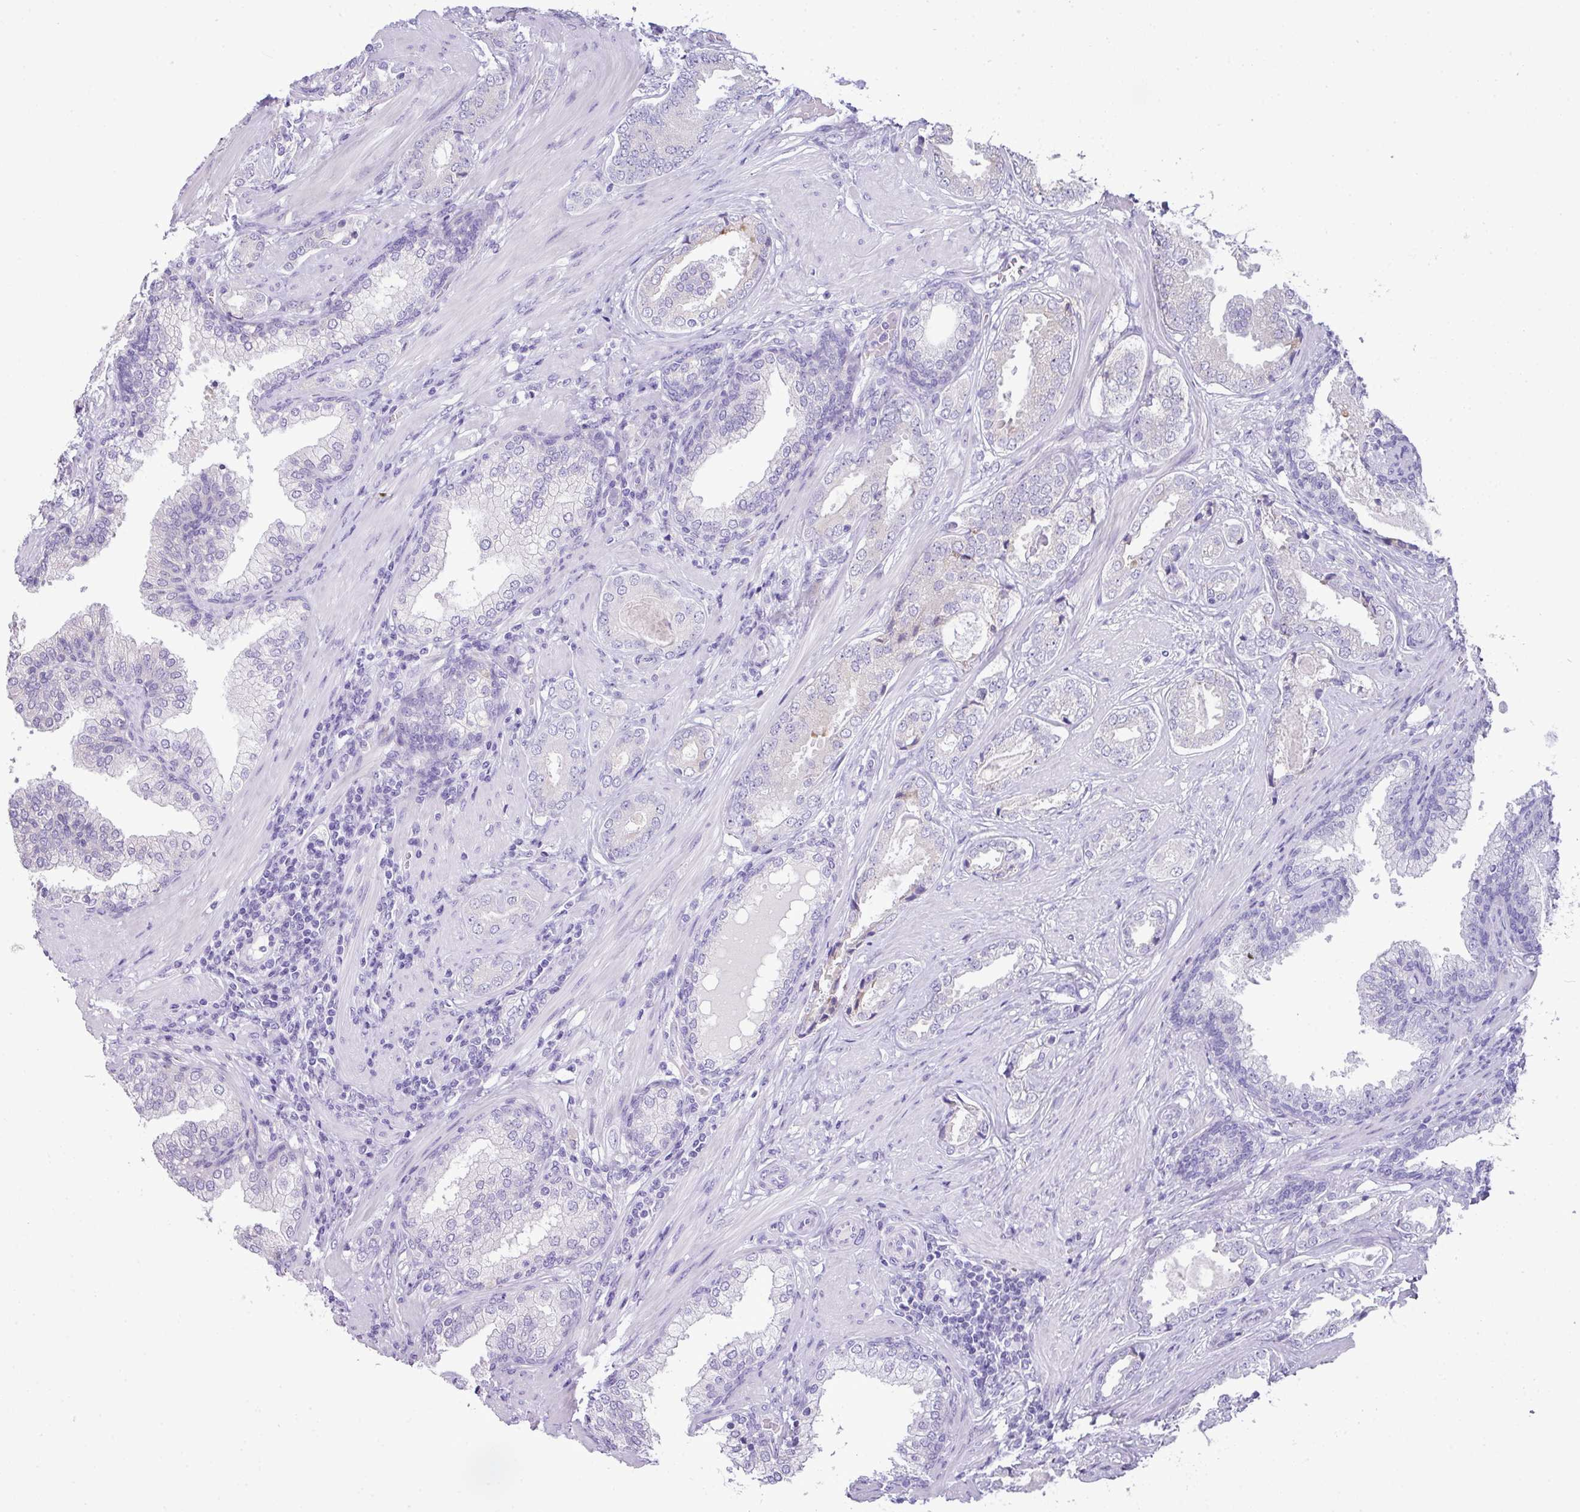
{"staining": {"intensity": "negative", "quantity": "none", "location": "none"}, "tissue": "prostate cancer", "cell_type": "Tumor cells", "image_type": "cancer", "snomed": [{"axis": "morphology", "description": "Adenocarcinoma, High grade"}, {"axis": "topography", "description": "Prostate"}], "caption": "The IHC photomicrograph has no significant staining in tumor cells of prostate cancer (high-grade adenocarcinoma) tissue.", "gene": "PIK3R5", "patient": {"sex": "male", "age": 60}}